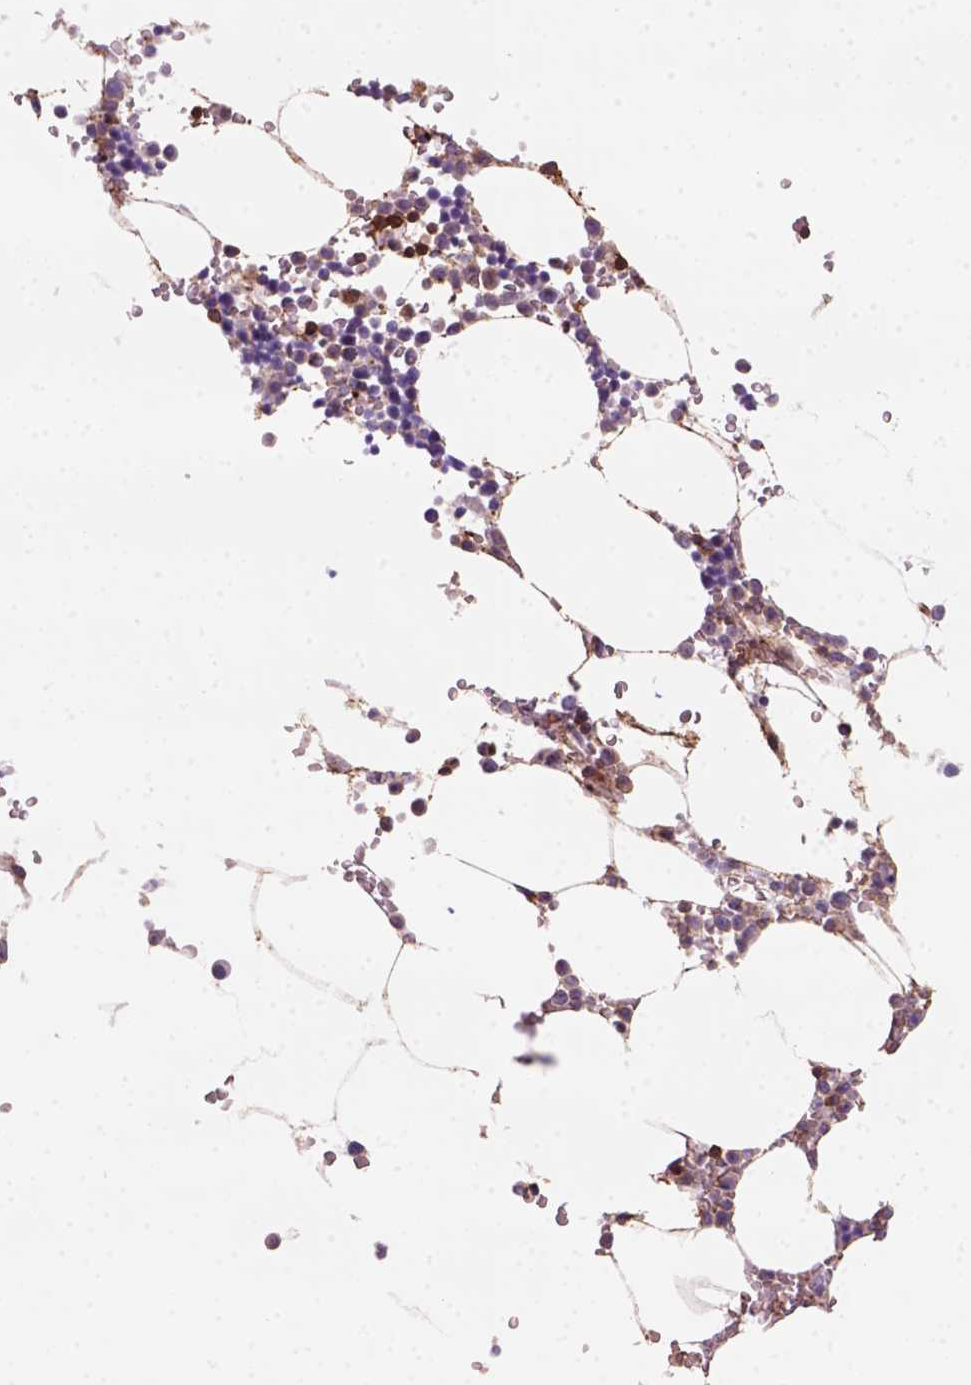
{"staining": {"intensity": "strong", "quantity": "<25%", "location": "cytoplasmic/membranous"}, "tissue": "bone marrow", "cell_type": "Hematopoietic cells", "image_type": "normal", "snomed": [{"axis": "morphology", "description": "Normal tissue, NOS"}, {"axis": "topography", "description": "Bone marrow"}], "caption": "About <25% of hematopoietic cells in unremarkable human bone marrow demonstrate strong cytoplasmic/membranous protein staining as visualized by brown immunohistochemical staining.", "gene": "GPRC5D", "patient": {"sex": "female", "age": 52}}